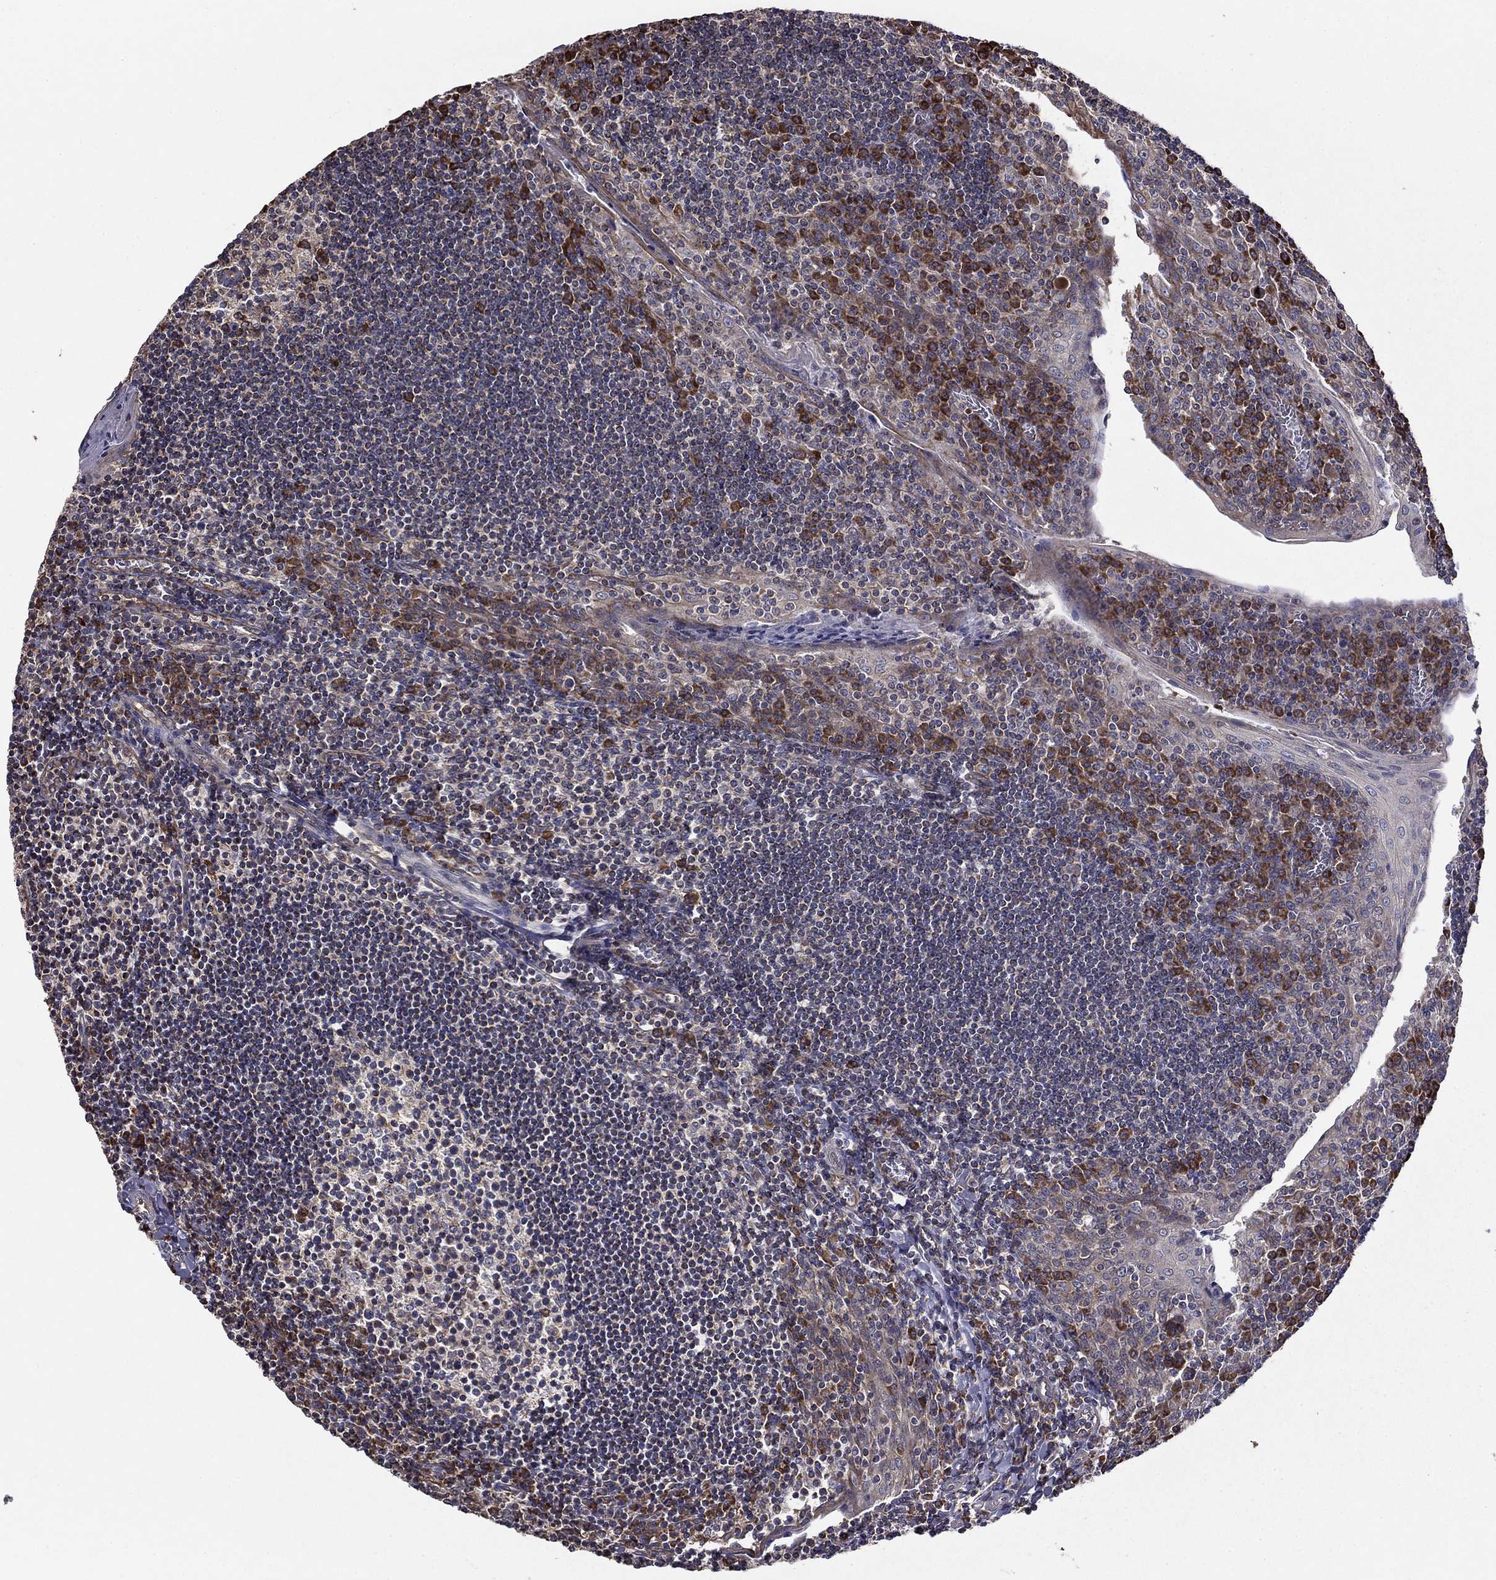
{"staining": {"intensity": "strong", "quantity": "<25%", "location": "cytoplasmic/membranous"}, "tissue": "tonsil", "cell_type": "Germinal center cells", "image_type": "normal", "snomed": [{"axis": "morphology", "description": "Normal tissue, NOS"}, {"axis": "topography", "description": "Tonsil"}], "caption": "Protein staining shows strong cytoplasmic/membranous expression in approximately <25% of germinal center cells in normal tonsil.", "gene": "NKIRAS1", "patient": {"sex": "female", "age": 12}}